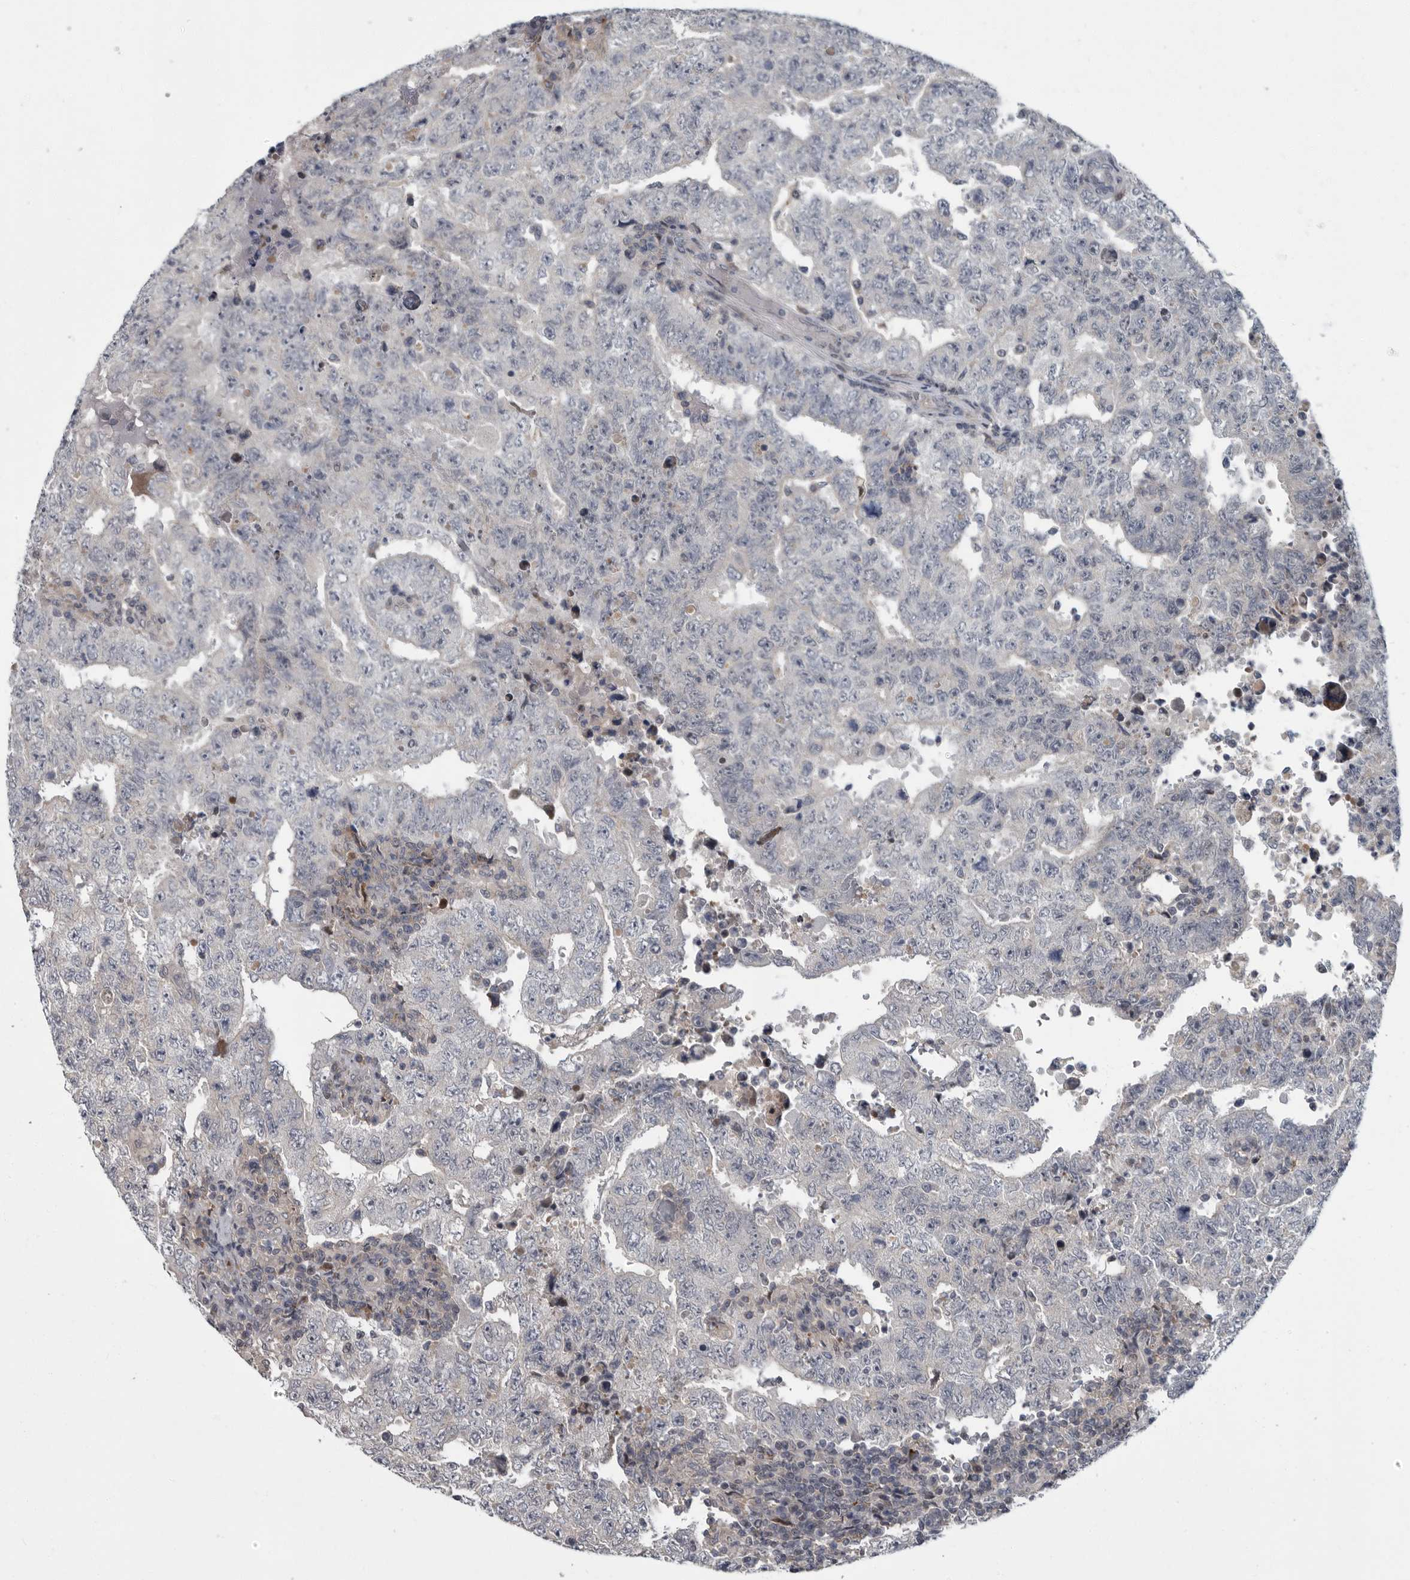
{"staining": {"intensity": "negative", "quantity": "none", "location": "none"}, "tissue": "testis cancer", "cell_type": "Tumor cells", "image_type": "cancer", "snomed": [{"axis": "morphology", "description": "Carcinoma, Embryonal, NOS"}, {"axis": "topography", "description": "Testis"}], "caption": "Immunohistochemistry (IHC) image of human testis cancer (embryonal carcinoma) stained for a protein (brown), which shows no expression in tumor cells.", "gene": "PDE7A", "patient": {"sex": "male", "age": 26}}